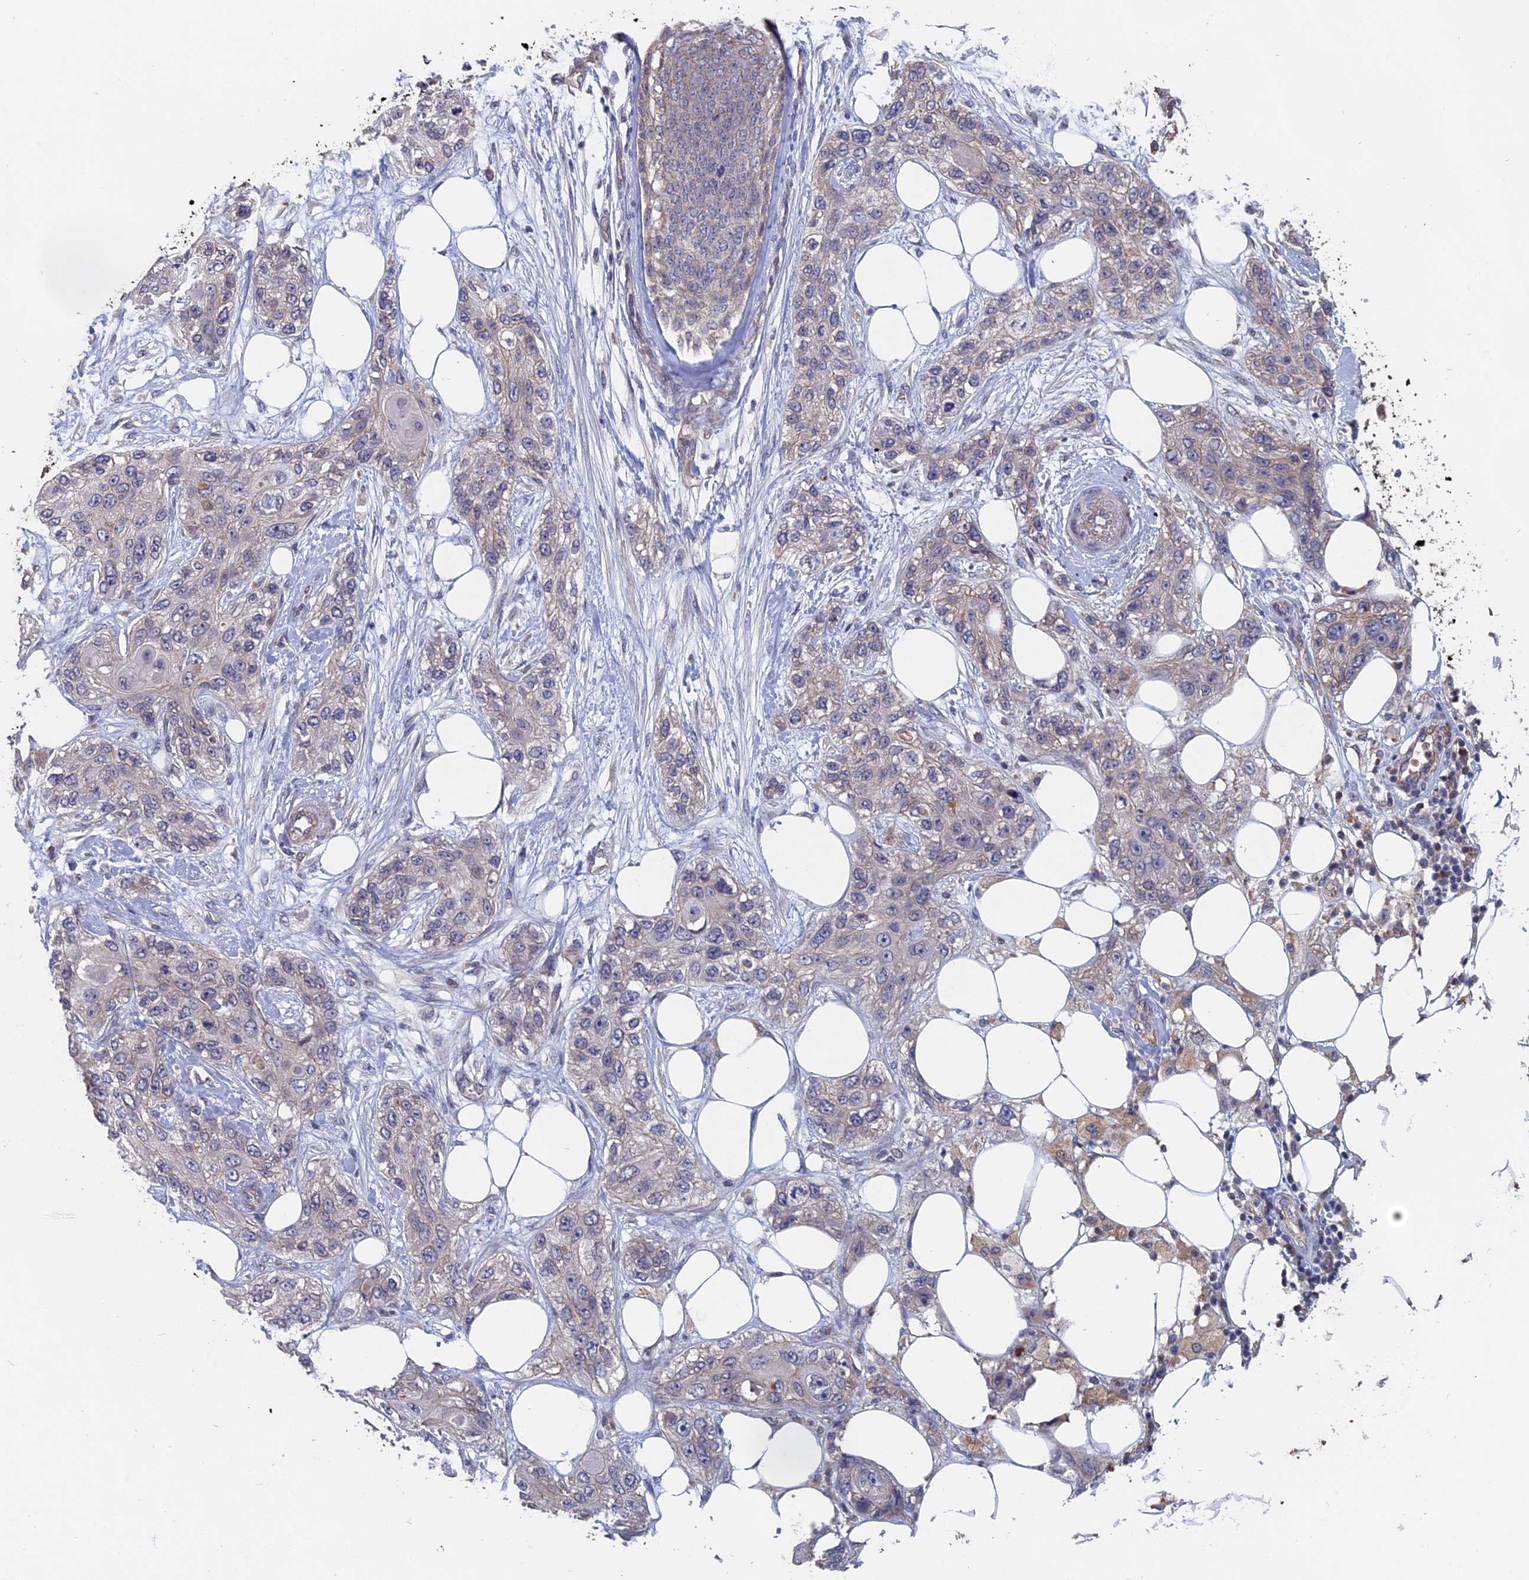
{"staining": {"intensity": "weak", "quantity": "<25%", "location": "cytoplasmic/membranous"}, "tissue": "skin cancer", "cell_type": "Tumor cells", "image_type": "cancer", "snomed": [{"axis": "morphology", "description": "Normal tissue, NOS"}, {"axis": "morphology", "description": "Squamous cell carcinoma, NOS"}, {"axis": "topography", "description": "Skin"}], "caption": "Image shows no significant protein positivity in tumor cells of skin cancer (squamous cell carcinoma).", "gene": "SLC33A1", "patient": {"sex": "male", "age": 72}}